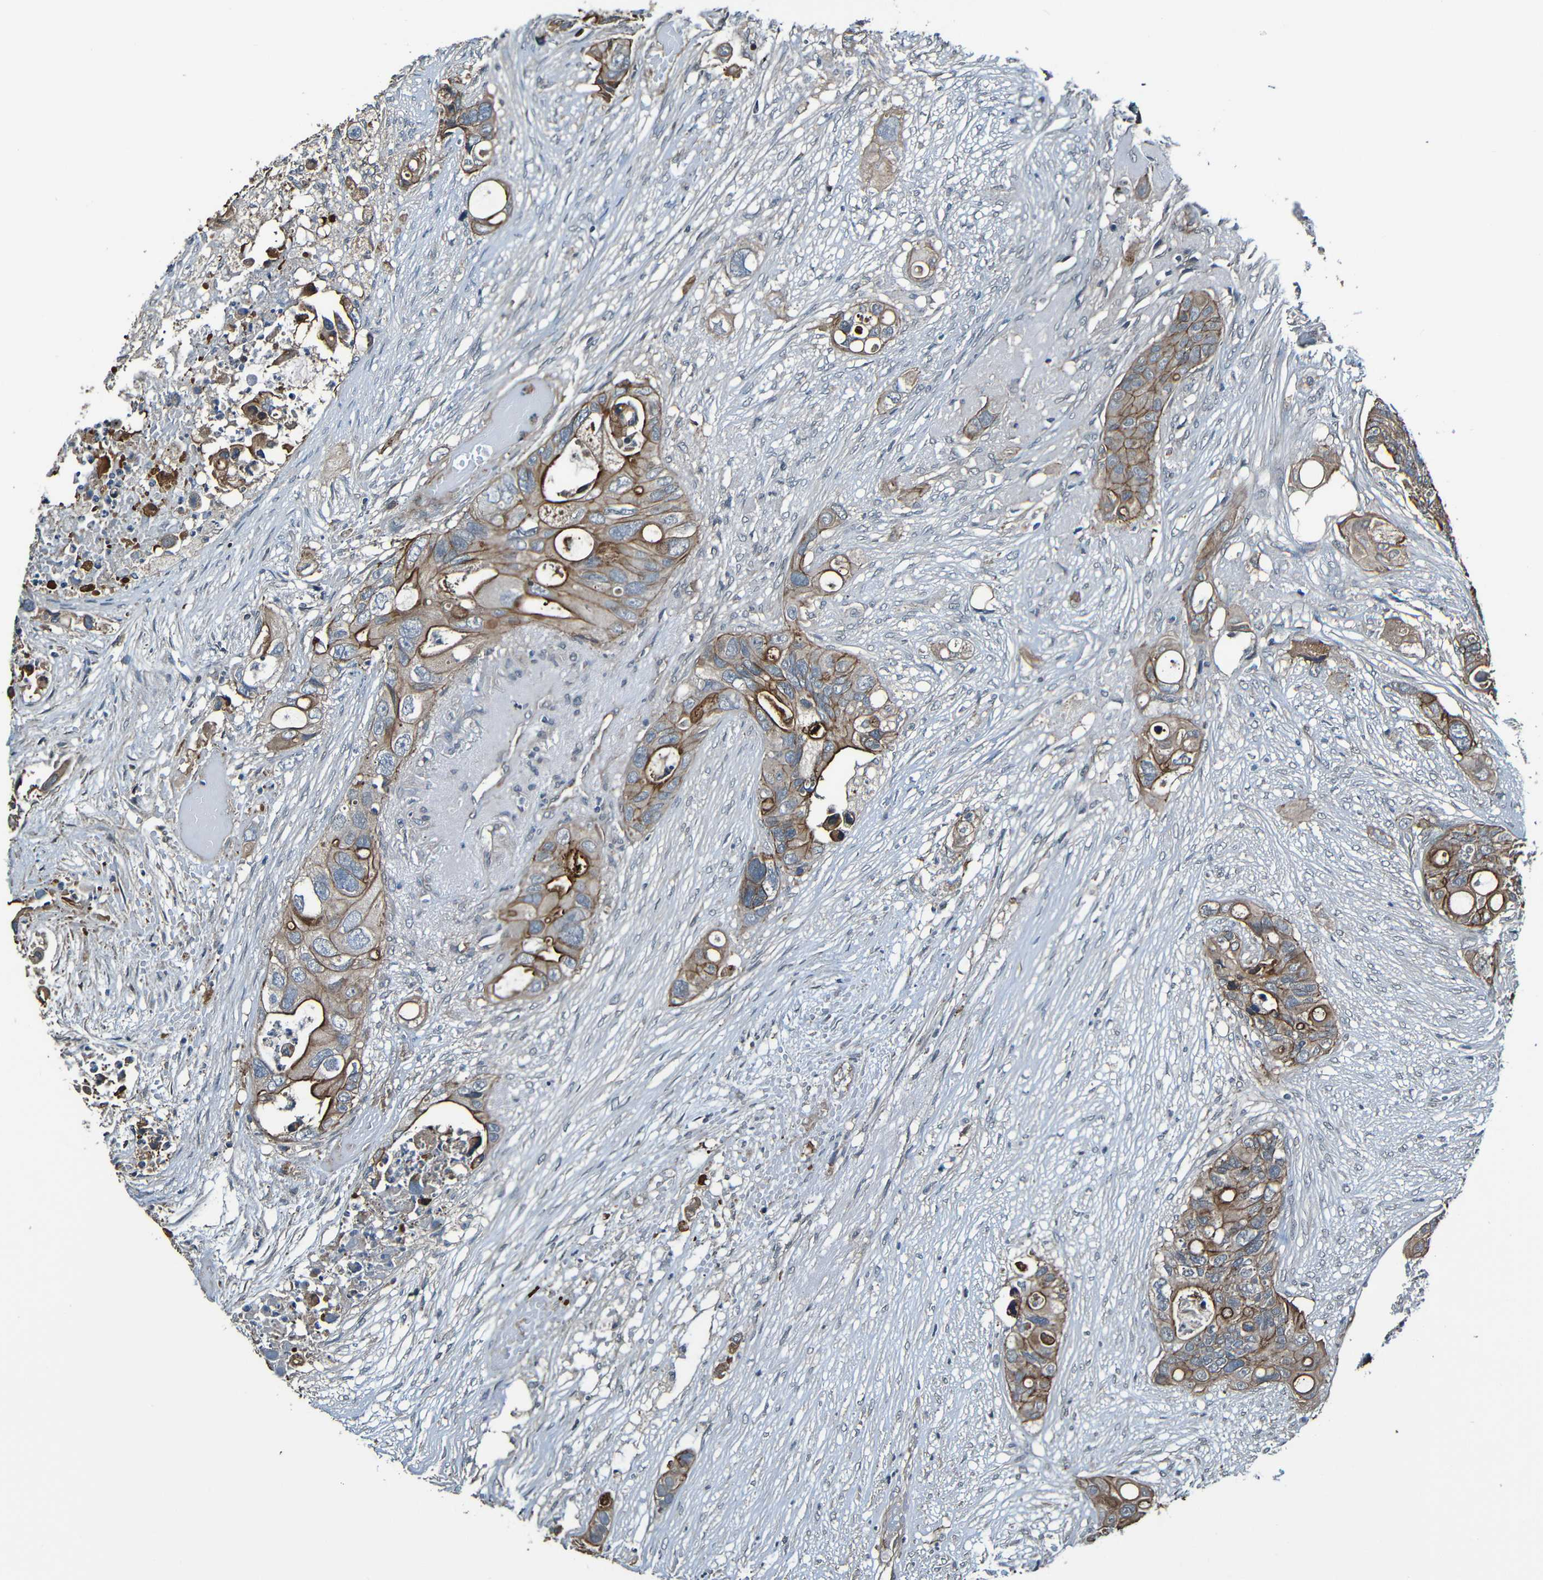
{"staining": {"intensity": "moderate", "quantity": "25%-75%", "location": "cytoplasmic/membranous"}, "tissue": "colorectal cancer", "cell_type": "Tumor cells", "image_type": "cancer", "snomed": [{"axis": "morphology", "description": "Adenocarcinoma, NOS"}, {"axis": "topography", "description": "Colon"}], "caption": "Immunohistochemistry (IHC) staining of colorectal cancer, which displays medium levels of moderate cytoplasmic/membranous positivity in about 25%-75% of tumor cells indicating moderate cytoplasmic/membranous protein positivity. The staining was performed using DAB (3,3'-diaminobenzidine) (brown) for protein detection and nuclei were counterstained in hematoxylin (blue).", "gene": "LGR5", "patient": {"sex": "female", "age": 57}}